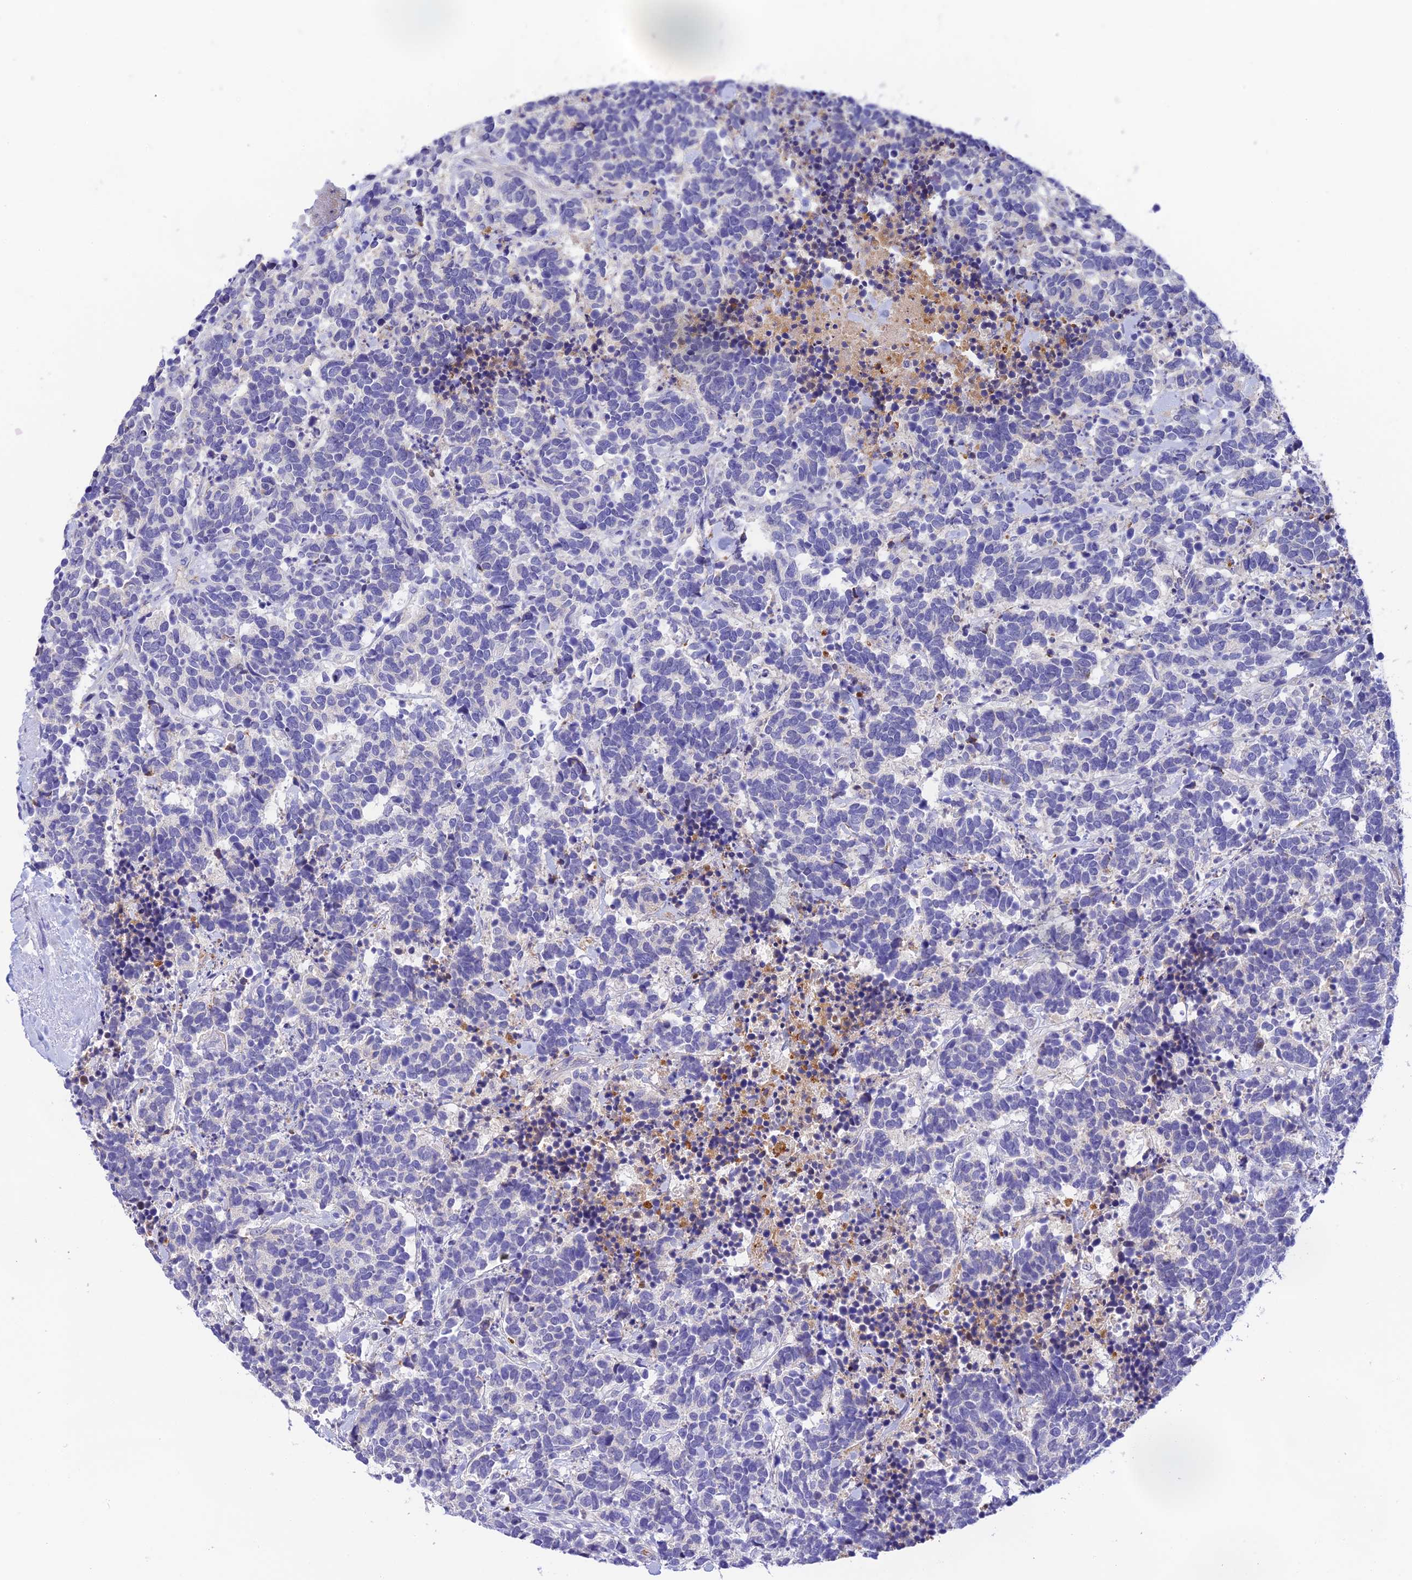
{"staining": {"intensity": "negative", "quantity": "none", "location": "none"}, "tissue": "carcinoid", "cell_type": "Tumor cells", "image_type": "cancer", "snomed": [{"axis": "morphology", "description": "Carcinoma, NOS"}, {"axis": "morphology", "description": "Carcinoid, malignant, NOS"}, {"axis": "topography", "description": "Prostate"}], "caption": "This is an immunohistochemistry (IHC) photomicrograph of carcinoid. There is no positivity in tumor cells.", "gene": "HDHD2", "patient": {"sex": "male", "age": 57}}